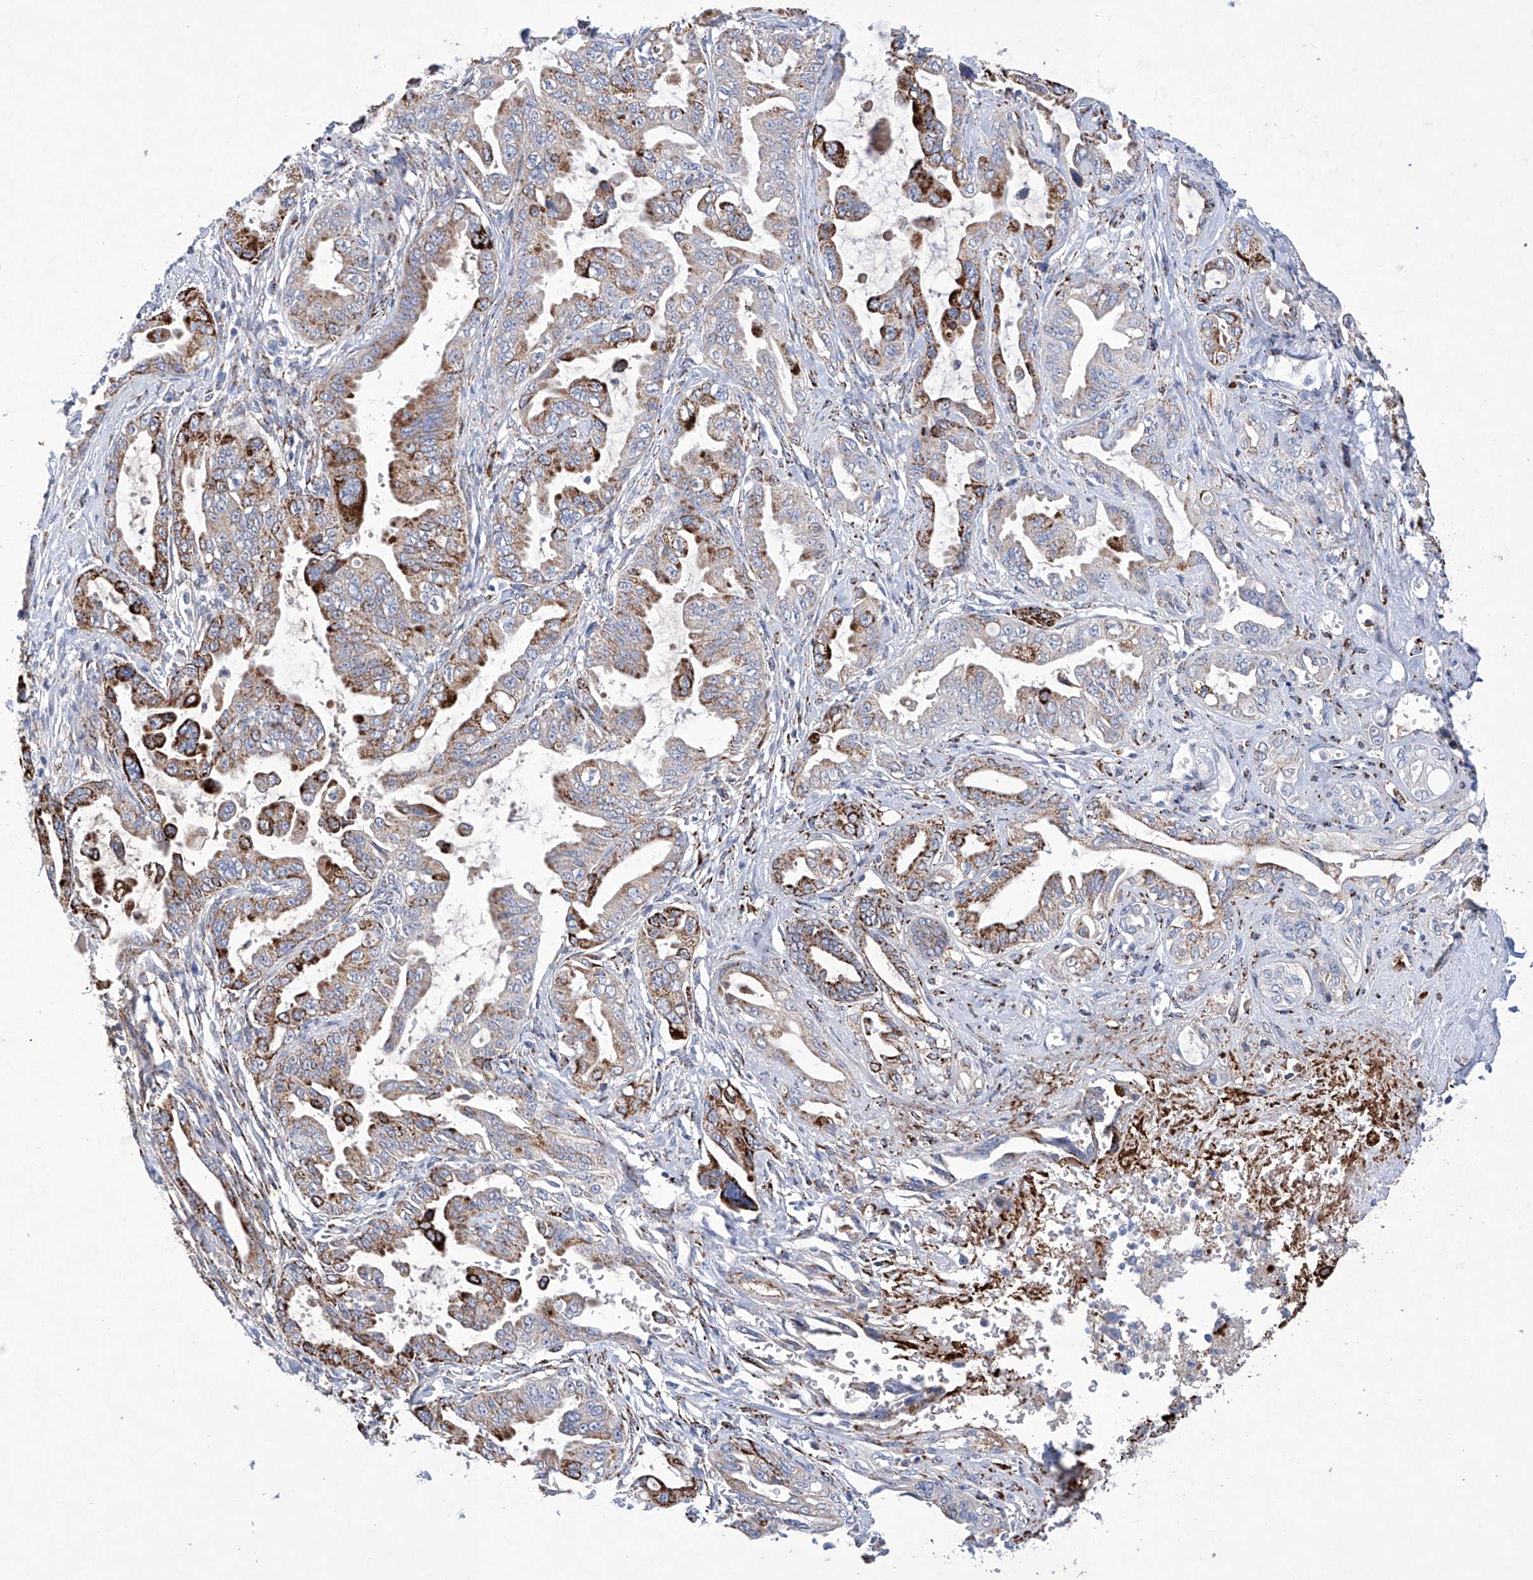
{"staining": {"intensity": "strong", "quantity": "25%-75%", "location": "cytoplasmic/membranous"}, "tissue": "pancreatic cancer", "cell_type": "Tumor cells", "image_type": "cancer", "snomed": [{"axis": "morphology", "description": "Adenocarcinoma, NOS"}, {"axis": "topography", "description": "Pancreas"}], "caption": "Immunohistochemistry (IHC) (DAB (3,3'-diaminobenzidine)) staining of adenocarcinoma (pancreatic) exhibits strong cytoplasmic/membranous protein staining in approximately 25%-75% of tumor cells.", "gene": "NRROS", "patient": {"sex": "male", "age": 70}}